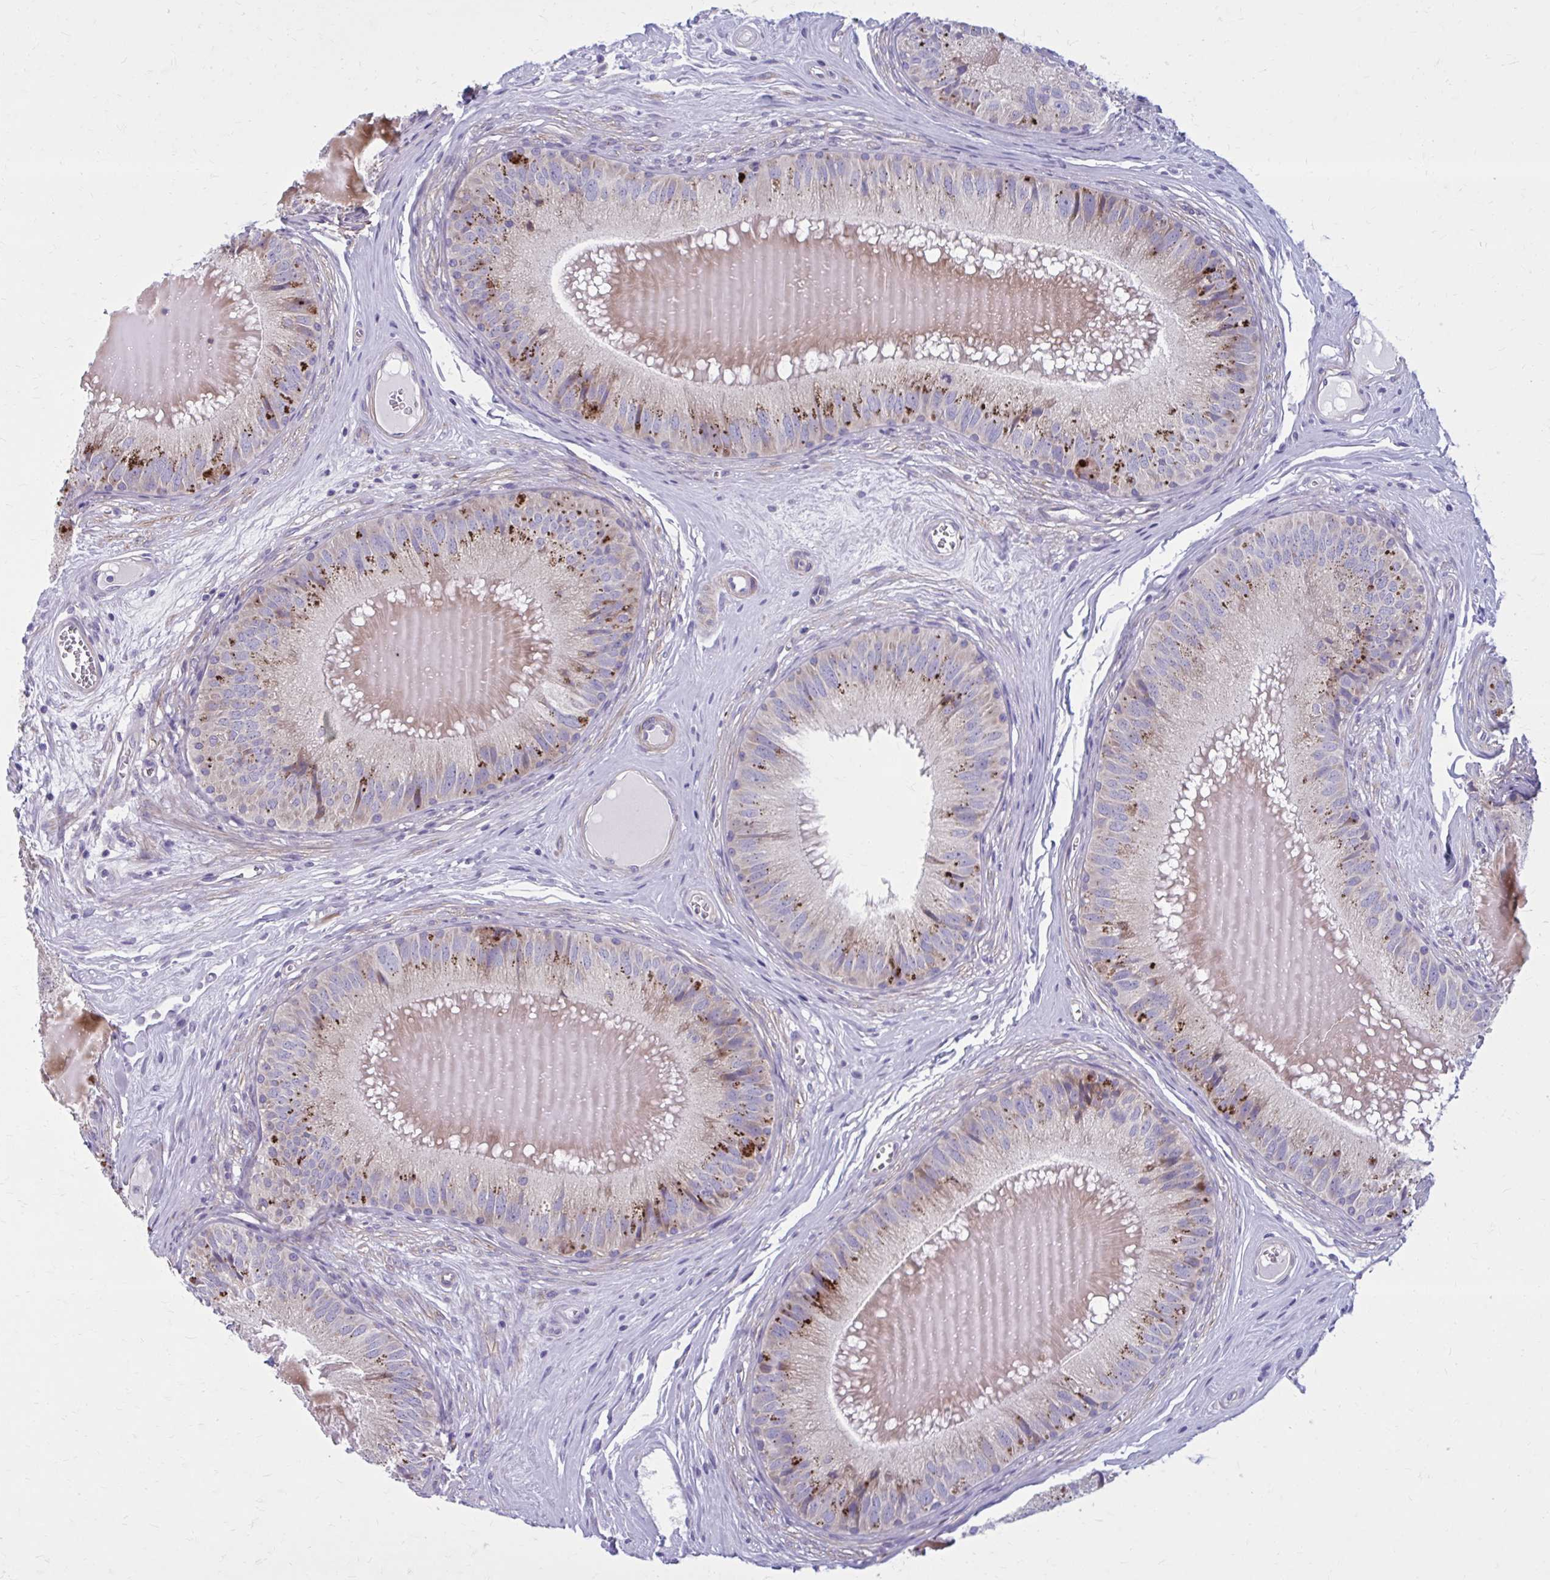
{"staining": {"intensity": "moderate", "quantity": "25%-75%", "location": "cytoplasmic/membranous"}, "tissue": "epididymis", "cell_type": "Glandular cells", "image_type": "normal", "snomed": [{"axis": "morphology", "description": "Normal tissue, NOS"}, {"axis": "topography", "description": "Epididymis, spermatic cord, NOS"}], "caption": "Protein staining by immunohistochemistry reveals moderate cytoplasmic/membranous expression in about 25%-75% of glandular cells in benign epididymis. (IHC, brightfield microscopy, high magnification).", "gene": "GIGYF2", "patient": {"sex": "male", "age": 39}}